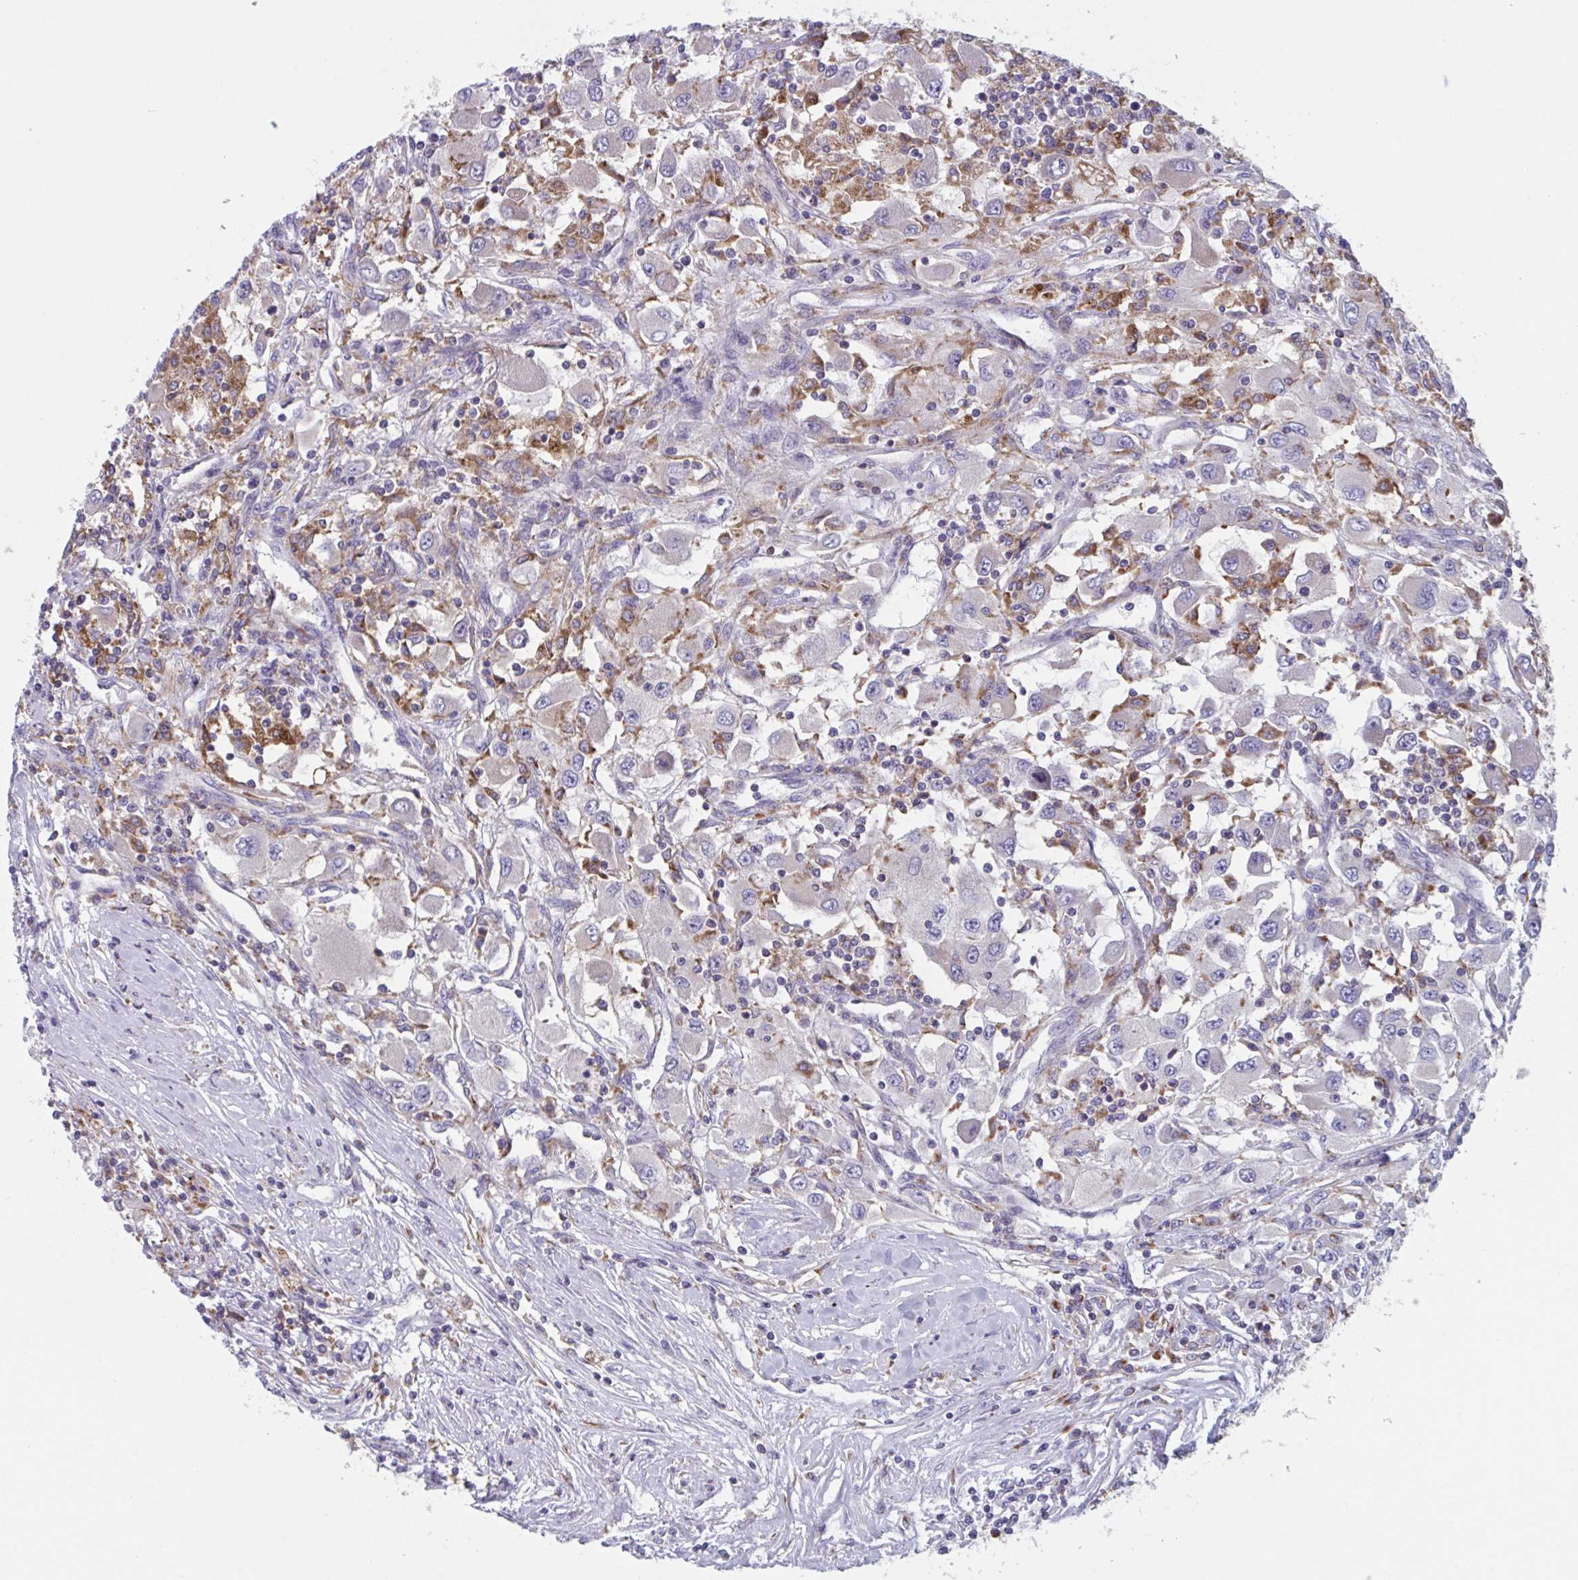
{"staining": {"intensity": "negative", "quantity": "none", "location": "none"}, "tissue": "renal cancer", "cell_type": "Tumor cells", "image_type": "cancer", "snomed": [{"axis": "morphology", "description": "Adenocarcinoma, NOS"}, {"axis": "topography", "description": "Kidney"}], "caption": "High magnification brightfield microscopy of renal cancer (adenocarcinoma) stained with DAB (brown) and counterstained with hematoxylin (blue): tumor cells show no significant positivity. (Brightfield microscopy of DAB immunohistochemistry at high magnification).", "gene": "NIPSNAP1", "patient": {"sex": "female", "age": 67}}